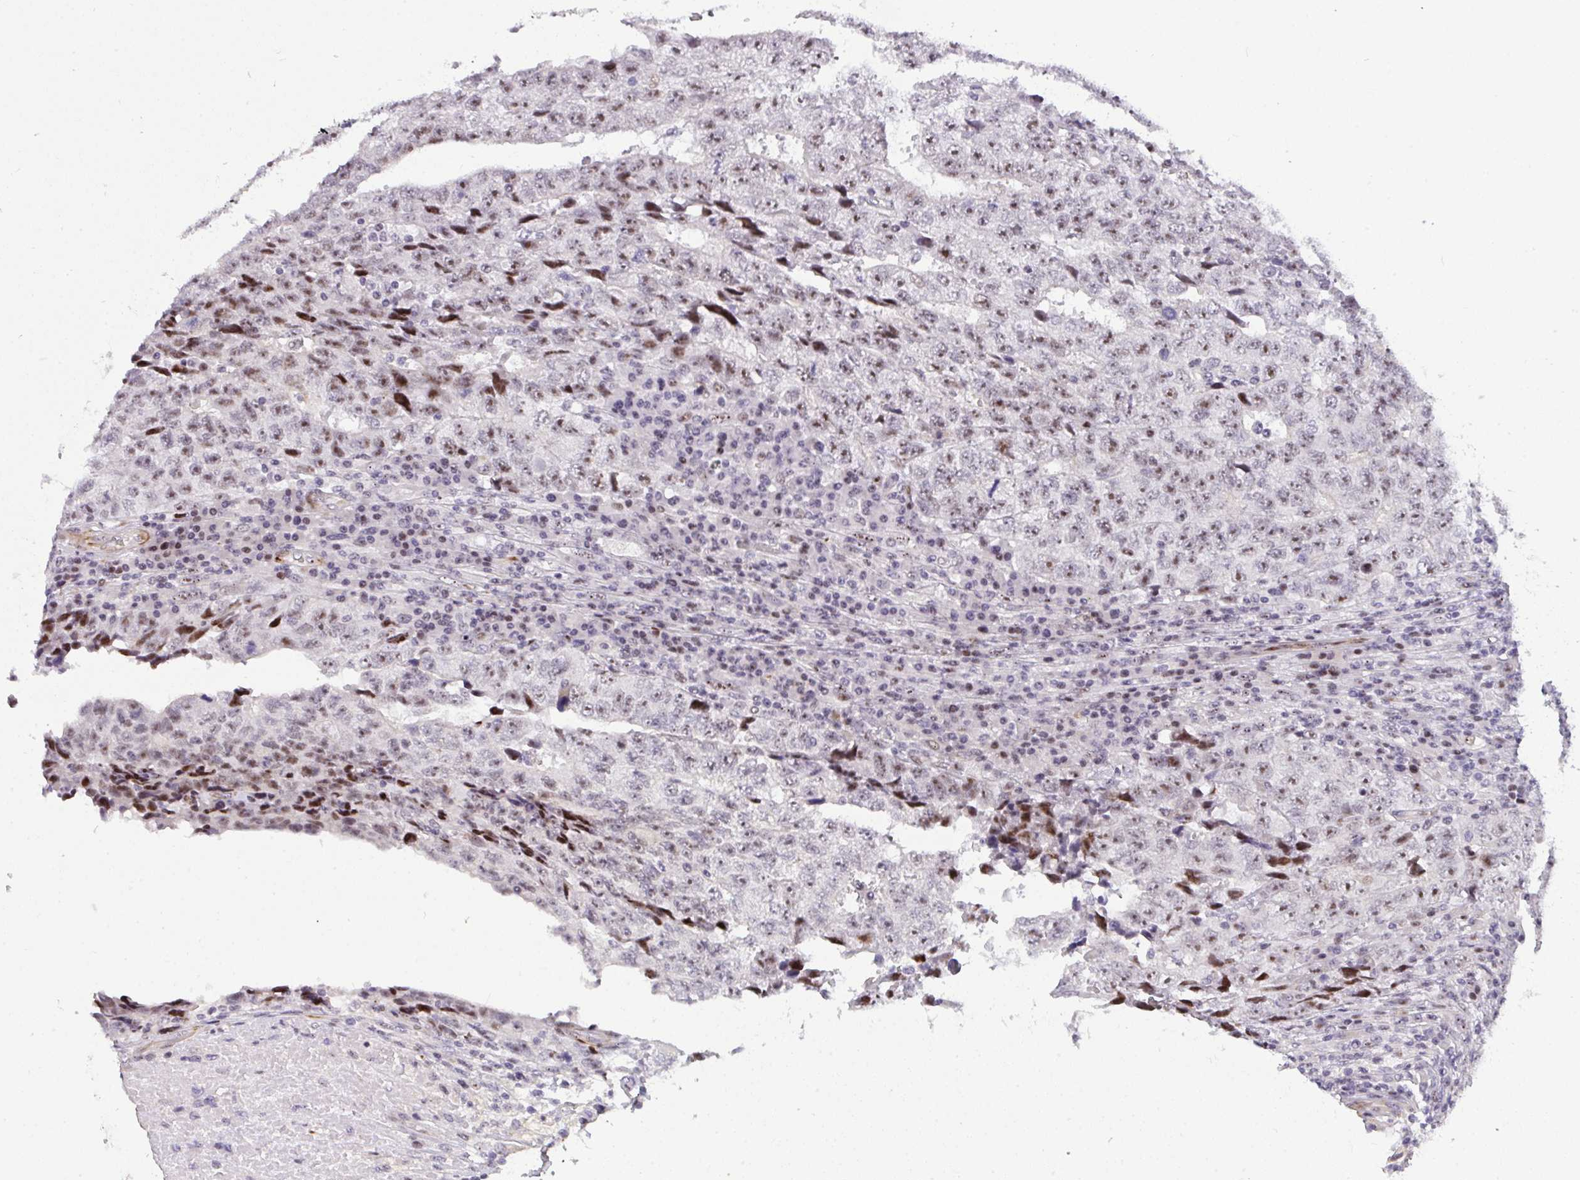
{"staining": {"intensity": "moderate", "quantity": ">75%", "location": "nuclear"}, "tissue": "testis cancer", "cell_type": "Tumor cells", "image_type": "cancer", "snomed": [{"axis": "morphology", "description": "Necrosis, NOS"}, {"axis": "morphology", "description": "Carcinoma, Embryonal, NOS"}, {"axis": "topography", "description": "Testis"}], "caption": "Protein expression analysis of testis cancer displays moderate nuclear expression in about >75% of tumor cells. (DAB (3,3'-diaminobenzidine) = brown stain, brightfield microscopy at high magnification).", "gene": "PLPPR3", "patient": {"sex": "male", "age": 19}}